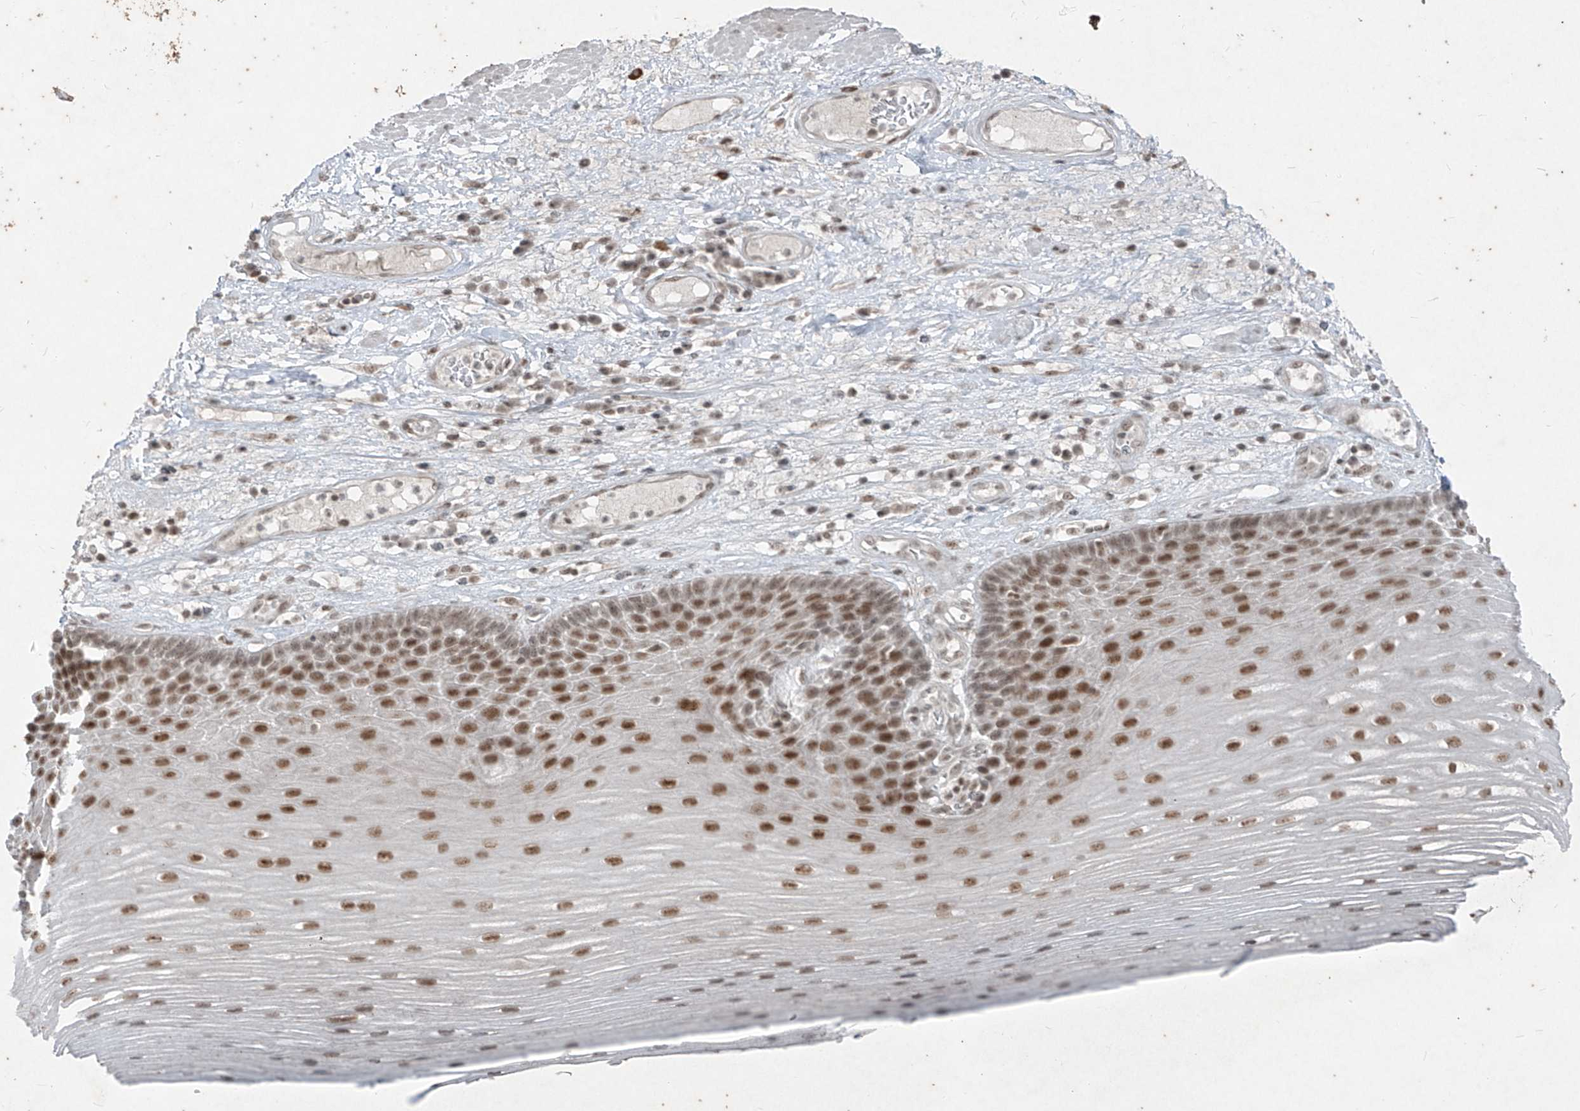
{"staining": {"intensity": "moderate", "quantity": ">75%", "location": "nuclear"}, "tissue": "esophagus", "cell_type": "Squamous epithelial cells", "image_type": "normal", "snomed": [{"axis": "morphology", "description": "Normal tissue, NOS"}, {"axis": "topography", "description": "Esophagus"}], "caption": "Normal esophagus exhibits moderate nuclear positivity in approximately >75% of squamous epithelial cells, visualized by immunohistochemistry.", "gene": "ZNF354B", "patient": {"sex": "male", "age": 62}}